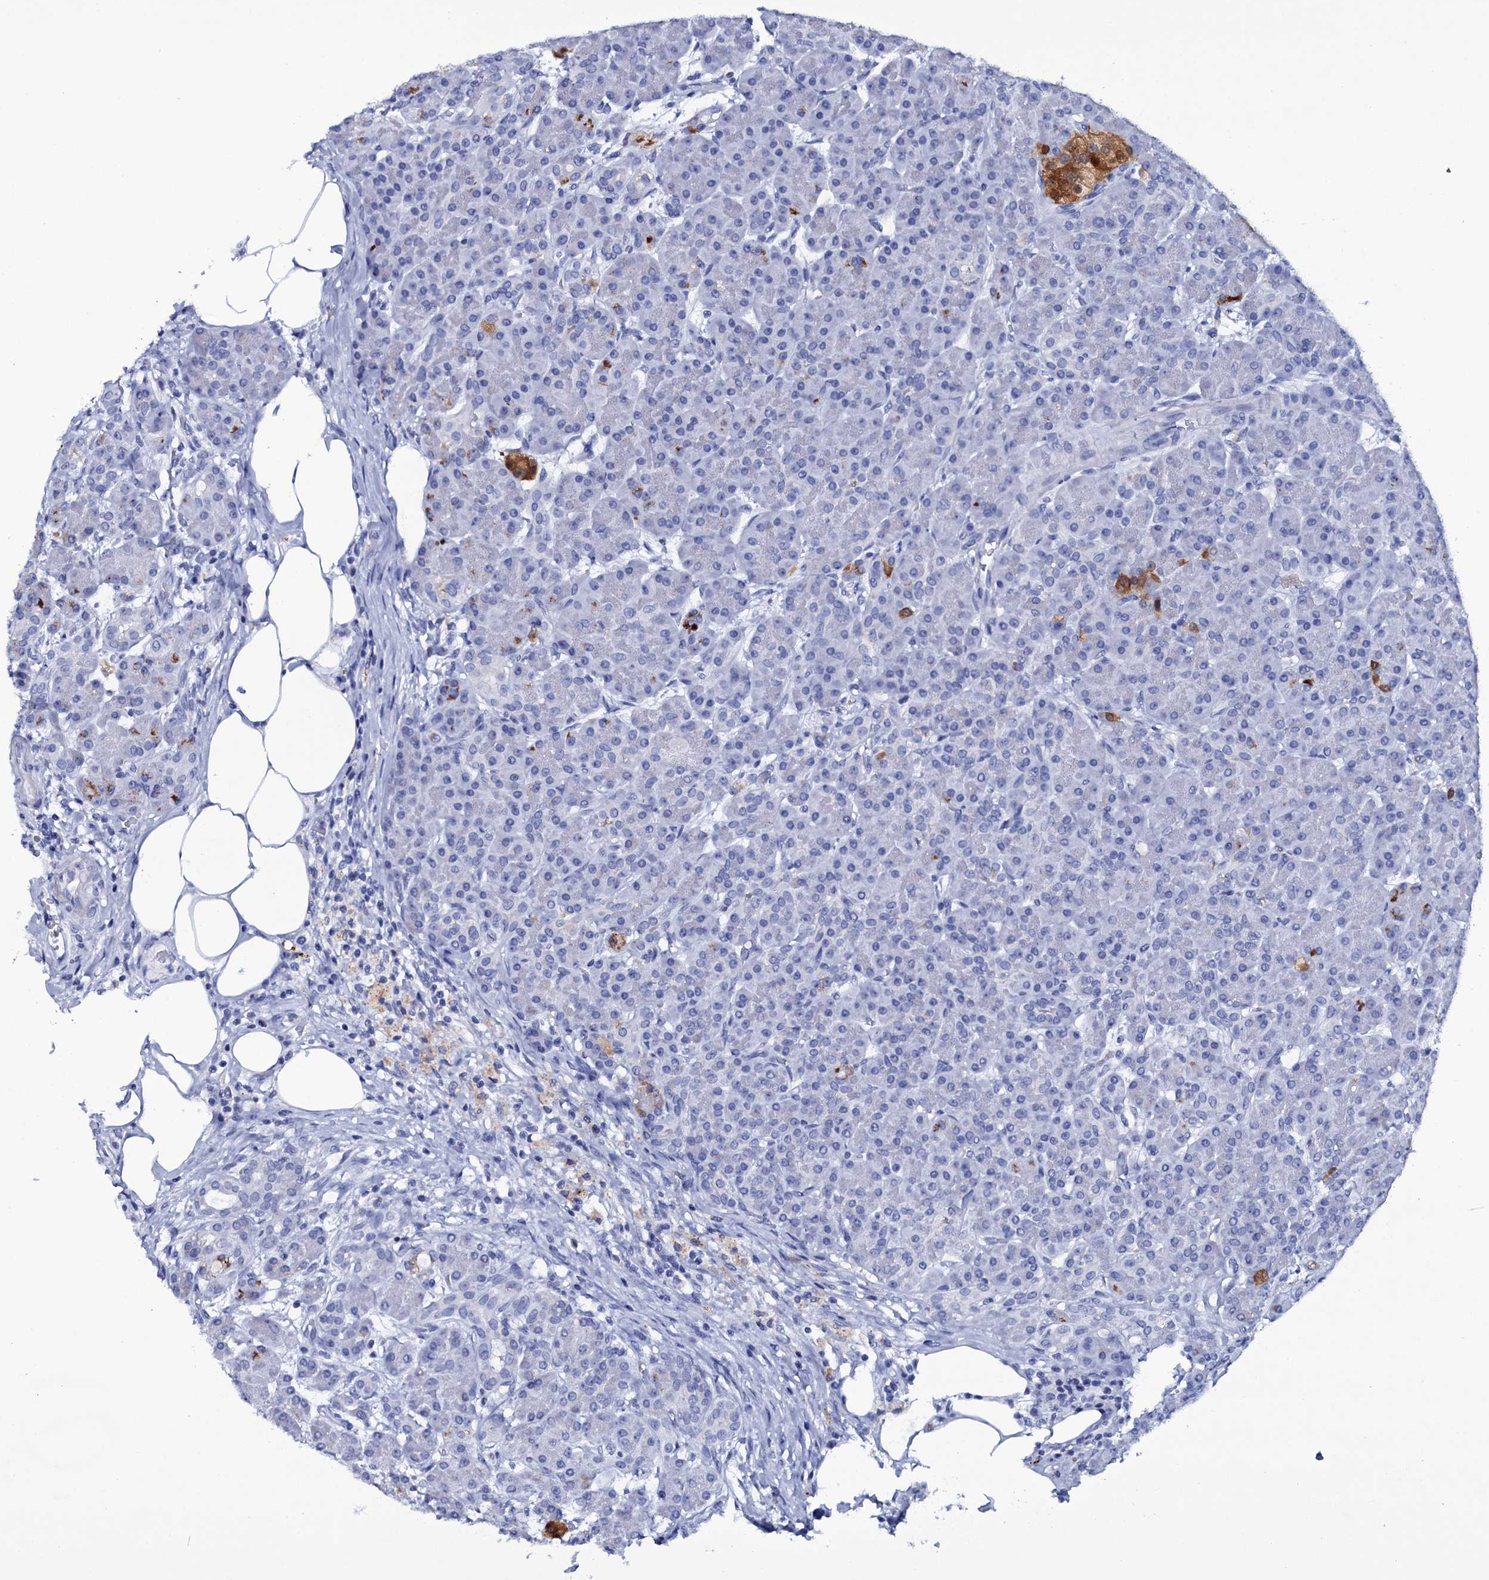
{"staining": {"intensity": "negative", "quantity": "none", "location": "none"}, "tissue": "pancreas", "cell_type": "Exocrine glandular cells", "image_type": "normal", "snomed": [{"axis": "morphology", "description": "Normal tissue, NOS"}, {"axis": "topography", "description": "Pancreas"}], "caption": "Photomicrograph shows no significant protein staining in exocrine glandular cells of normal pancreas.", "gene": "ITPRID2", "patient": {"sex": "male", "age": 63}}